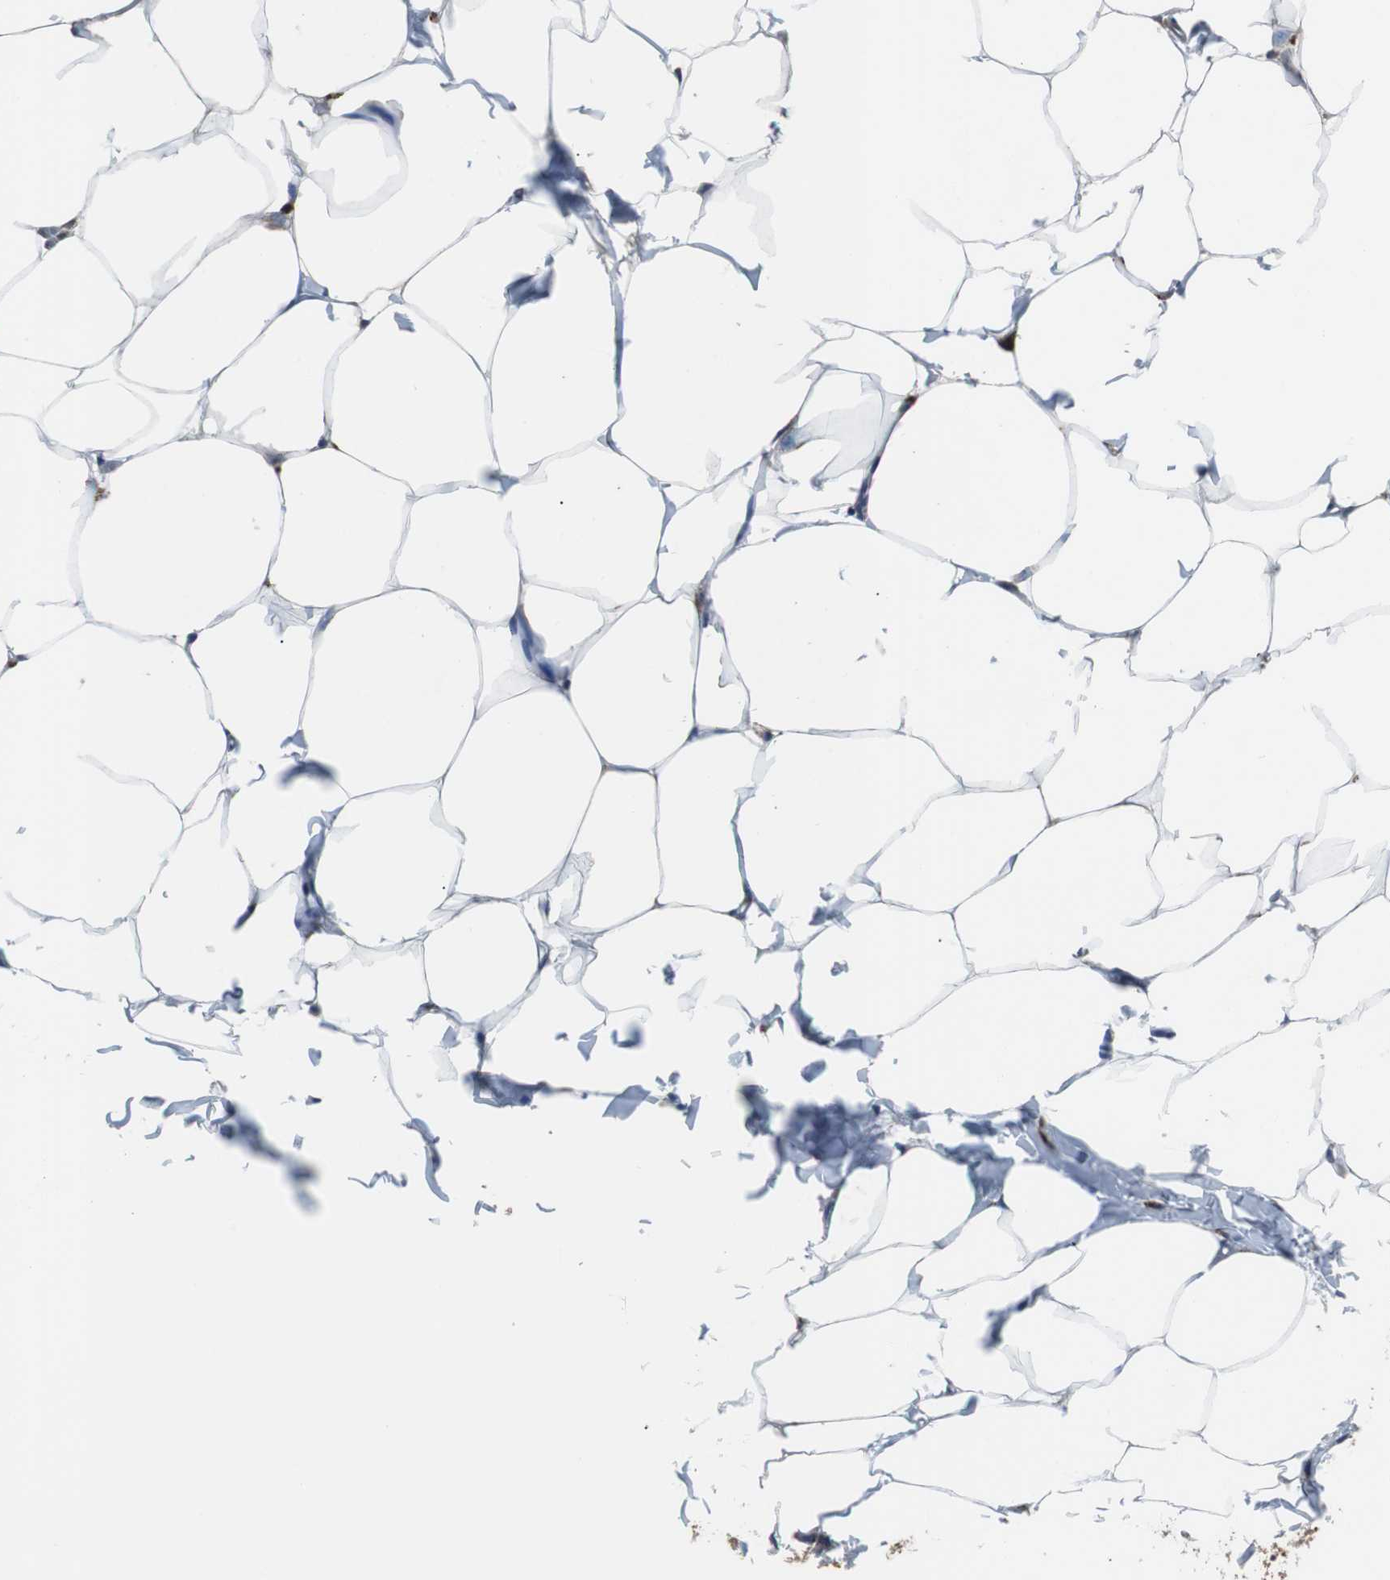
{"staining": {"intensity": "moderate", "quantity": "<25%", "location": "cytoplasmic/membranous"}, "tissue": "adipose tissue", "cell_type": "Adipocytes", "image_type": "normal", "snomed": [{"axis": "morphology", "description": "Normal tissue, NOS"}, {"axis": "topography", "description": "Vascular tissue"}], "caption": "Approximately <25% of adipocytes in benign human adipose tissue demonstrate moderate cytoplasmic/membranous protein expression as visualized by brown immunohistochemical staining.", "gene": "USP10", "patient": {"sex": "male", "age": 41}}